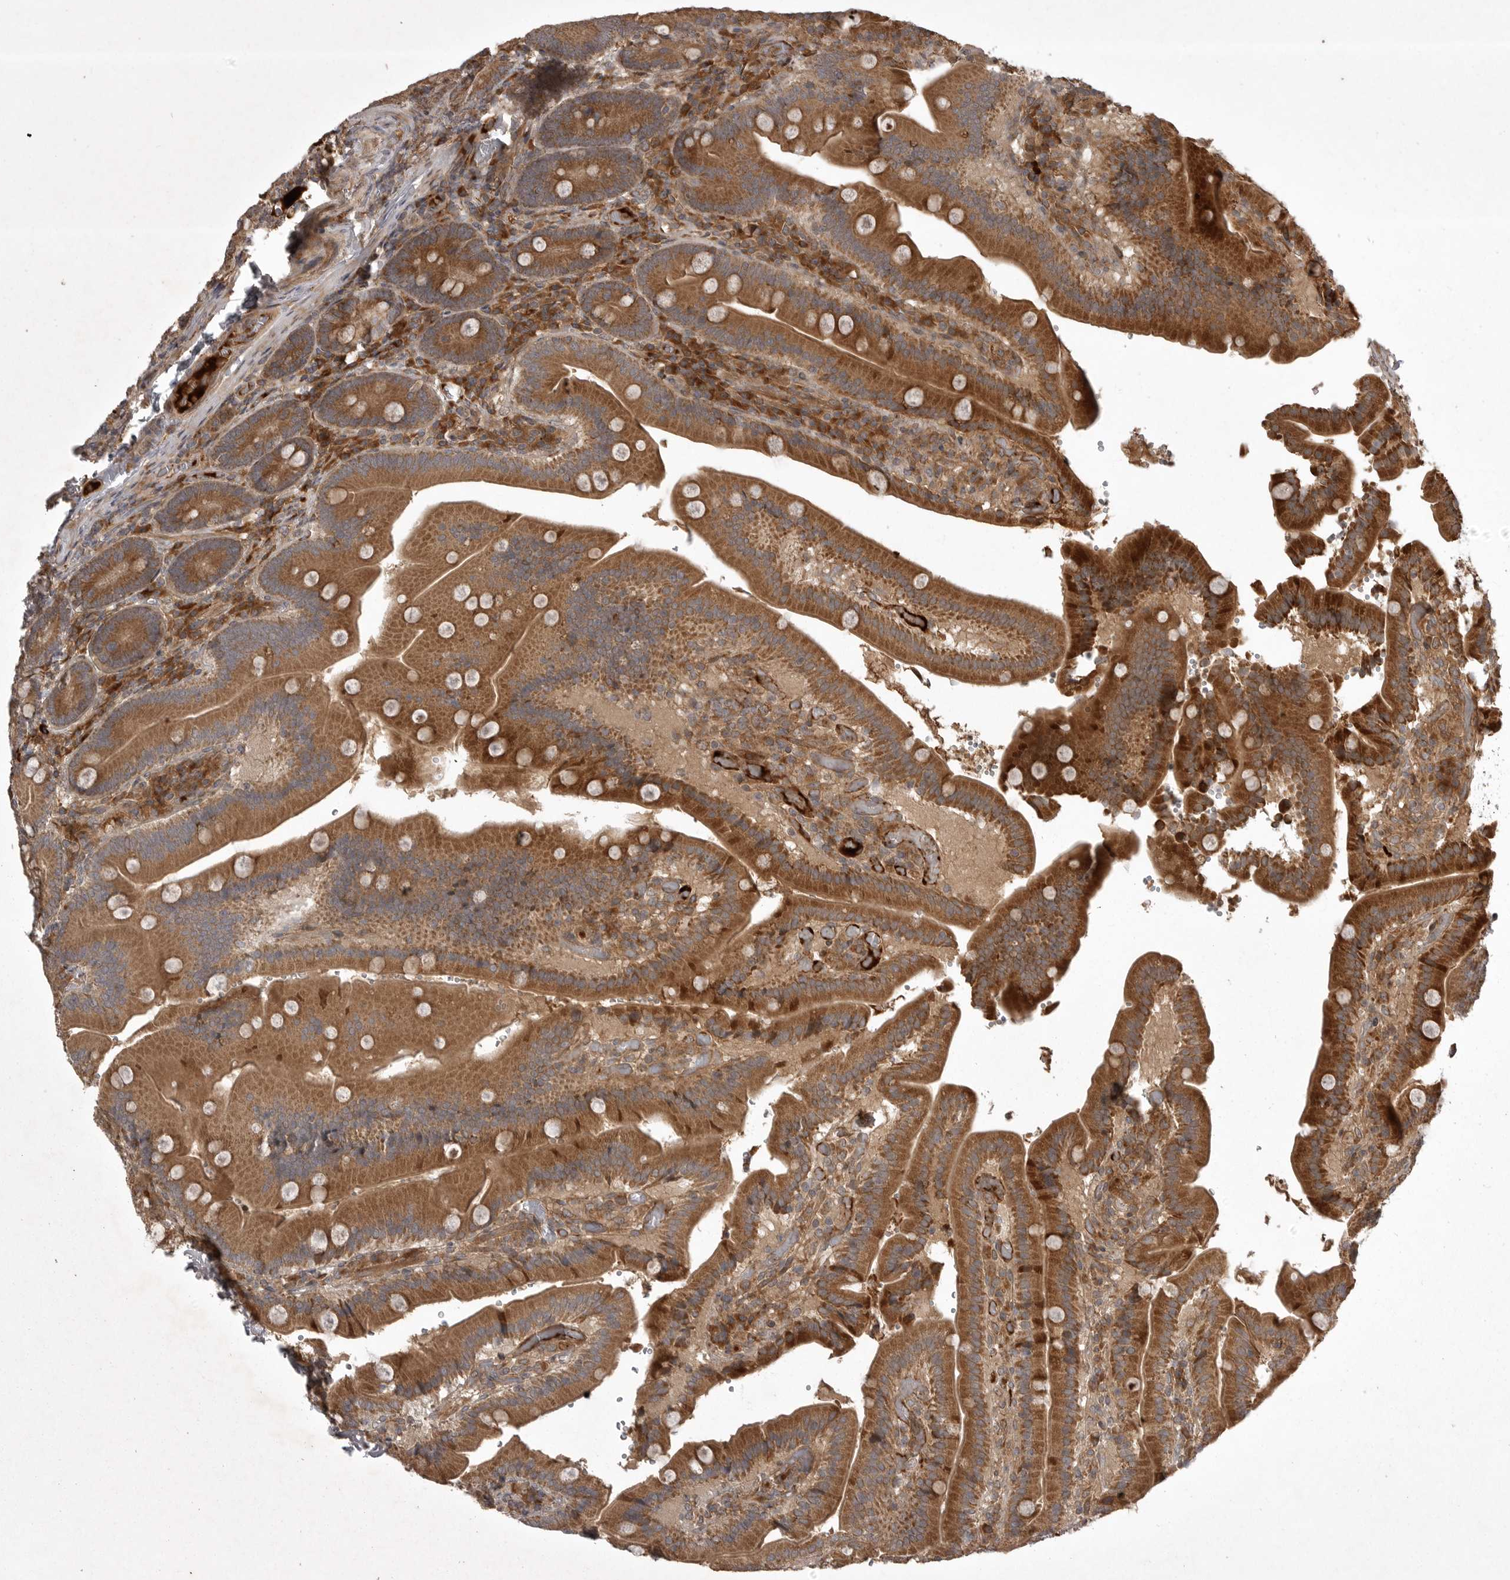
{"staining": {"intensity": "strong", "quantity": ">75%", "location": "cytoplasmic/membranous"}, "tissue": "duodenum", "cell_type": "Glandular cells", "image_type": "normal", "snomed": [{"axis": "morphology", "description": "Normal tissue, NOS"}, {"axis": "topography", "description": "Duodenum"}], "caption": "Immunohistochemistry (IHC) (DAB (3,3'-diaminobenzidine)) staining of unremarkable duodenum reveals strong cytoplasmic/membranous protein staining in approximately >75% of glandular cells.", "gene": "GPR31", "patient": {"sex": "female", "age": 62}}